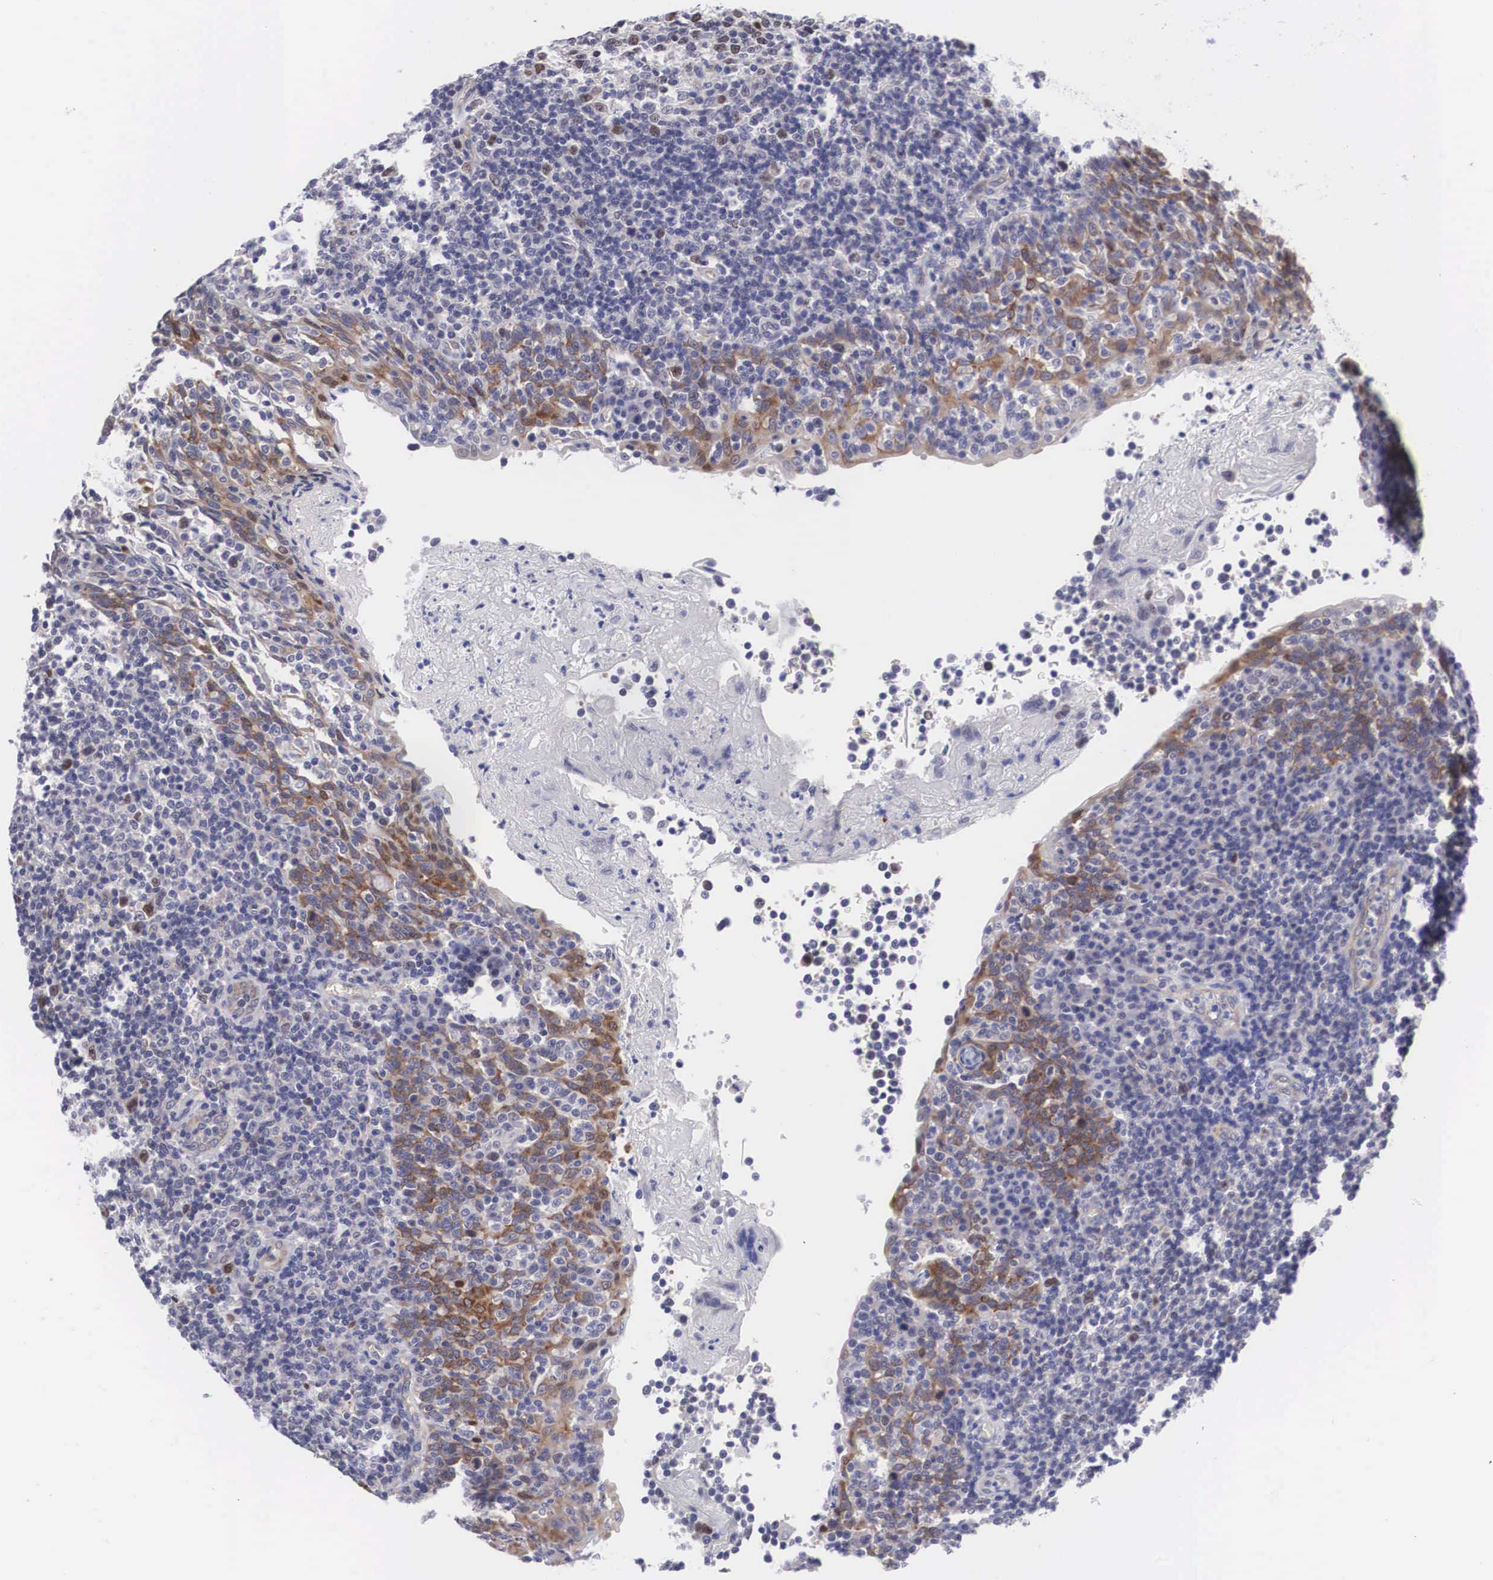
{"staining": {"intensity": "negative", "quantity": "none", "location": "none"}, "tissue": "tonsil", "cell_type": "Germinal center cells", "image_type": "normal", "snomed": [{"axis": "morphology", "description": "Normal tissue, NOS"}, {"axis": "topography", "description": "Tonsil"}], "caption": "DAB (3,3'-diaminobenzidine) immunohistochemical staining of benign human tonsil demonstrates no significant expression in germinal center cells. The staining was performed using DAB (3,3'-diaminobenzidine) to visualize the protein expression in brown, while the nuclei were stained in blue with hematoxylin (Magnification: 20x).", "gene": "MAST4", "patient": {"sex": "female", "age": 3}}